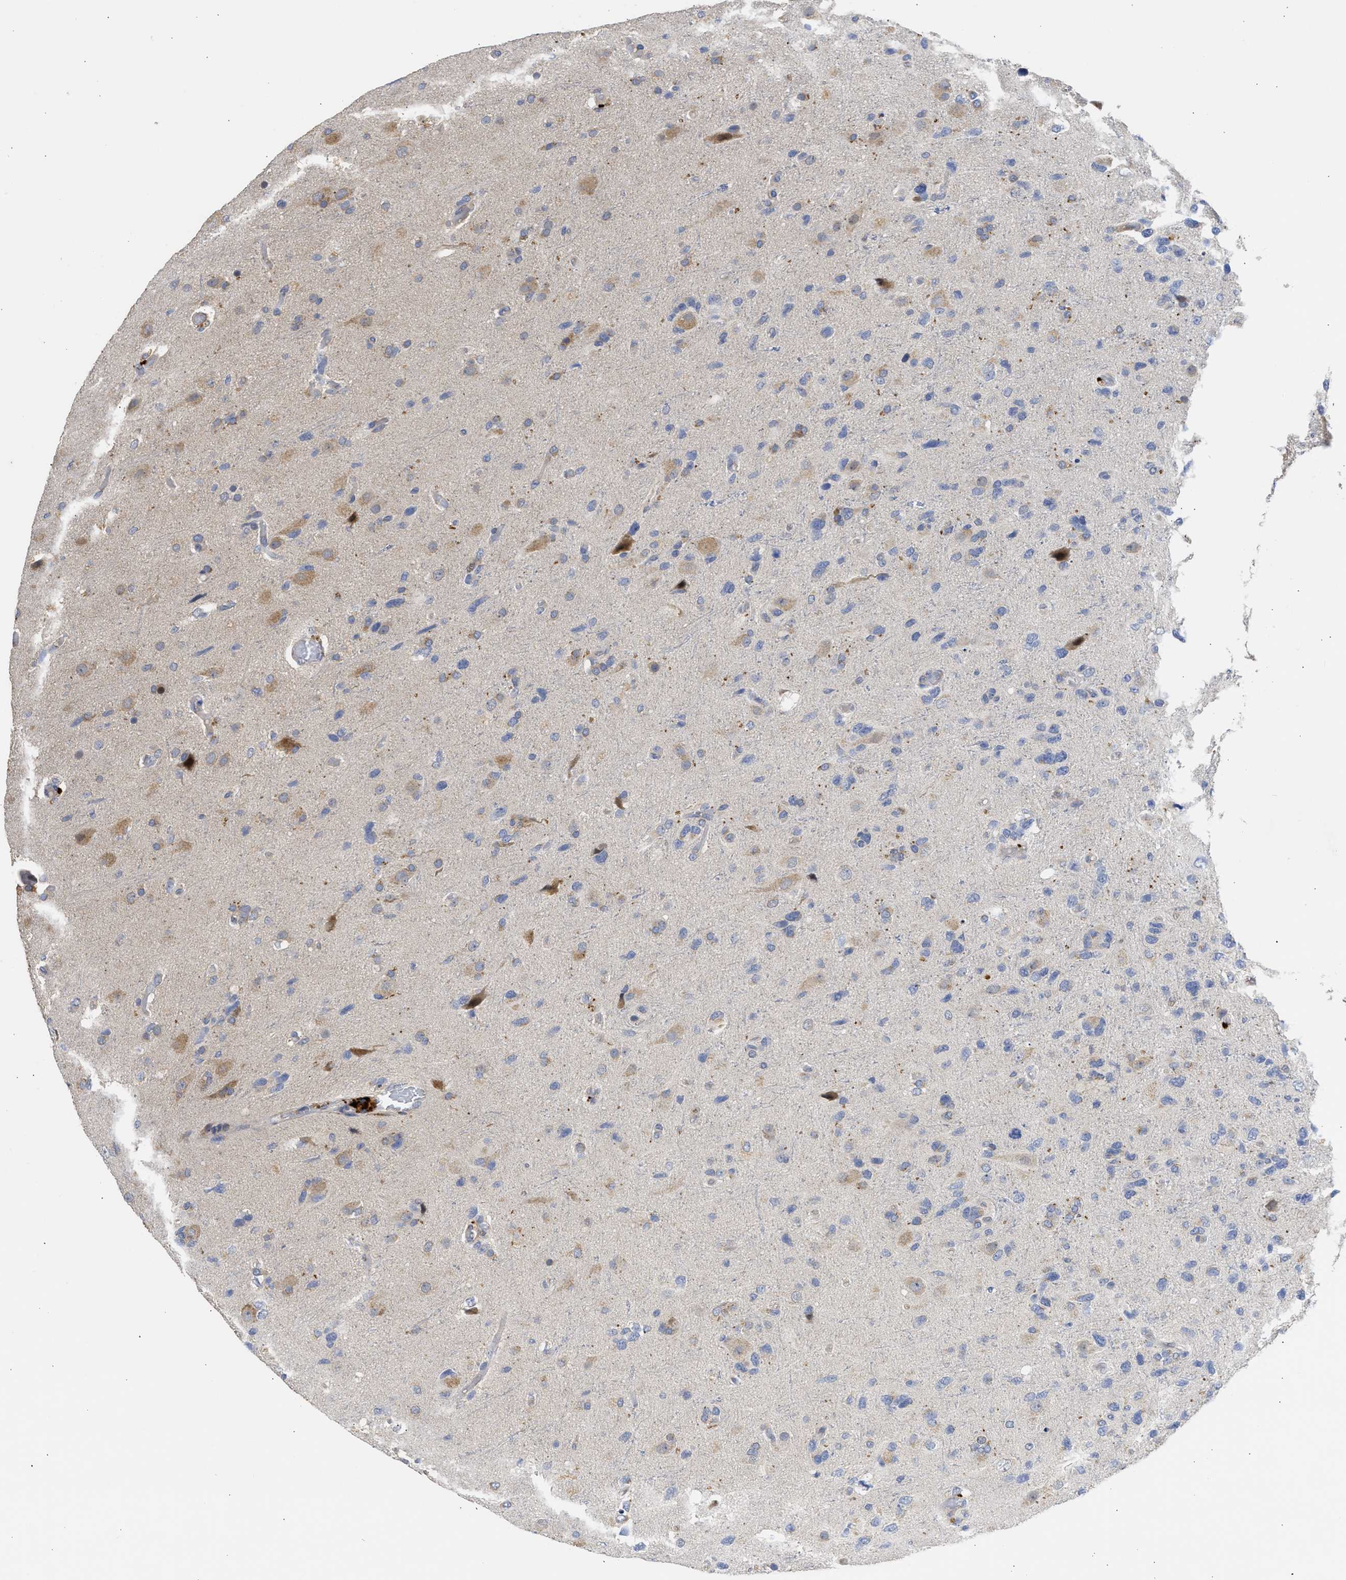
{"staining": {"intensity": "moderate", "quantity": "<25%", "location": "cytoplasmic/membranous"}, "tissue": "glioma", "cell_type": "Tumor cells", "image_type": "cancer", "snomed": [{"axis": "morphology", "description": "Glioma, malignant, High grade"}, {"axis": "topography", "description": "Brain"}], "caption": "Human high-grade glioma (malignant) stained with a brown dye displays moderate cytoplasmic/membranous positive expression in approximately <25% of tumor cells.", "gene": "TMED1", "patient": {"sex": "female", "age": 58}}